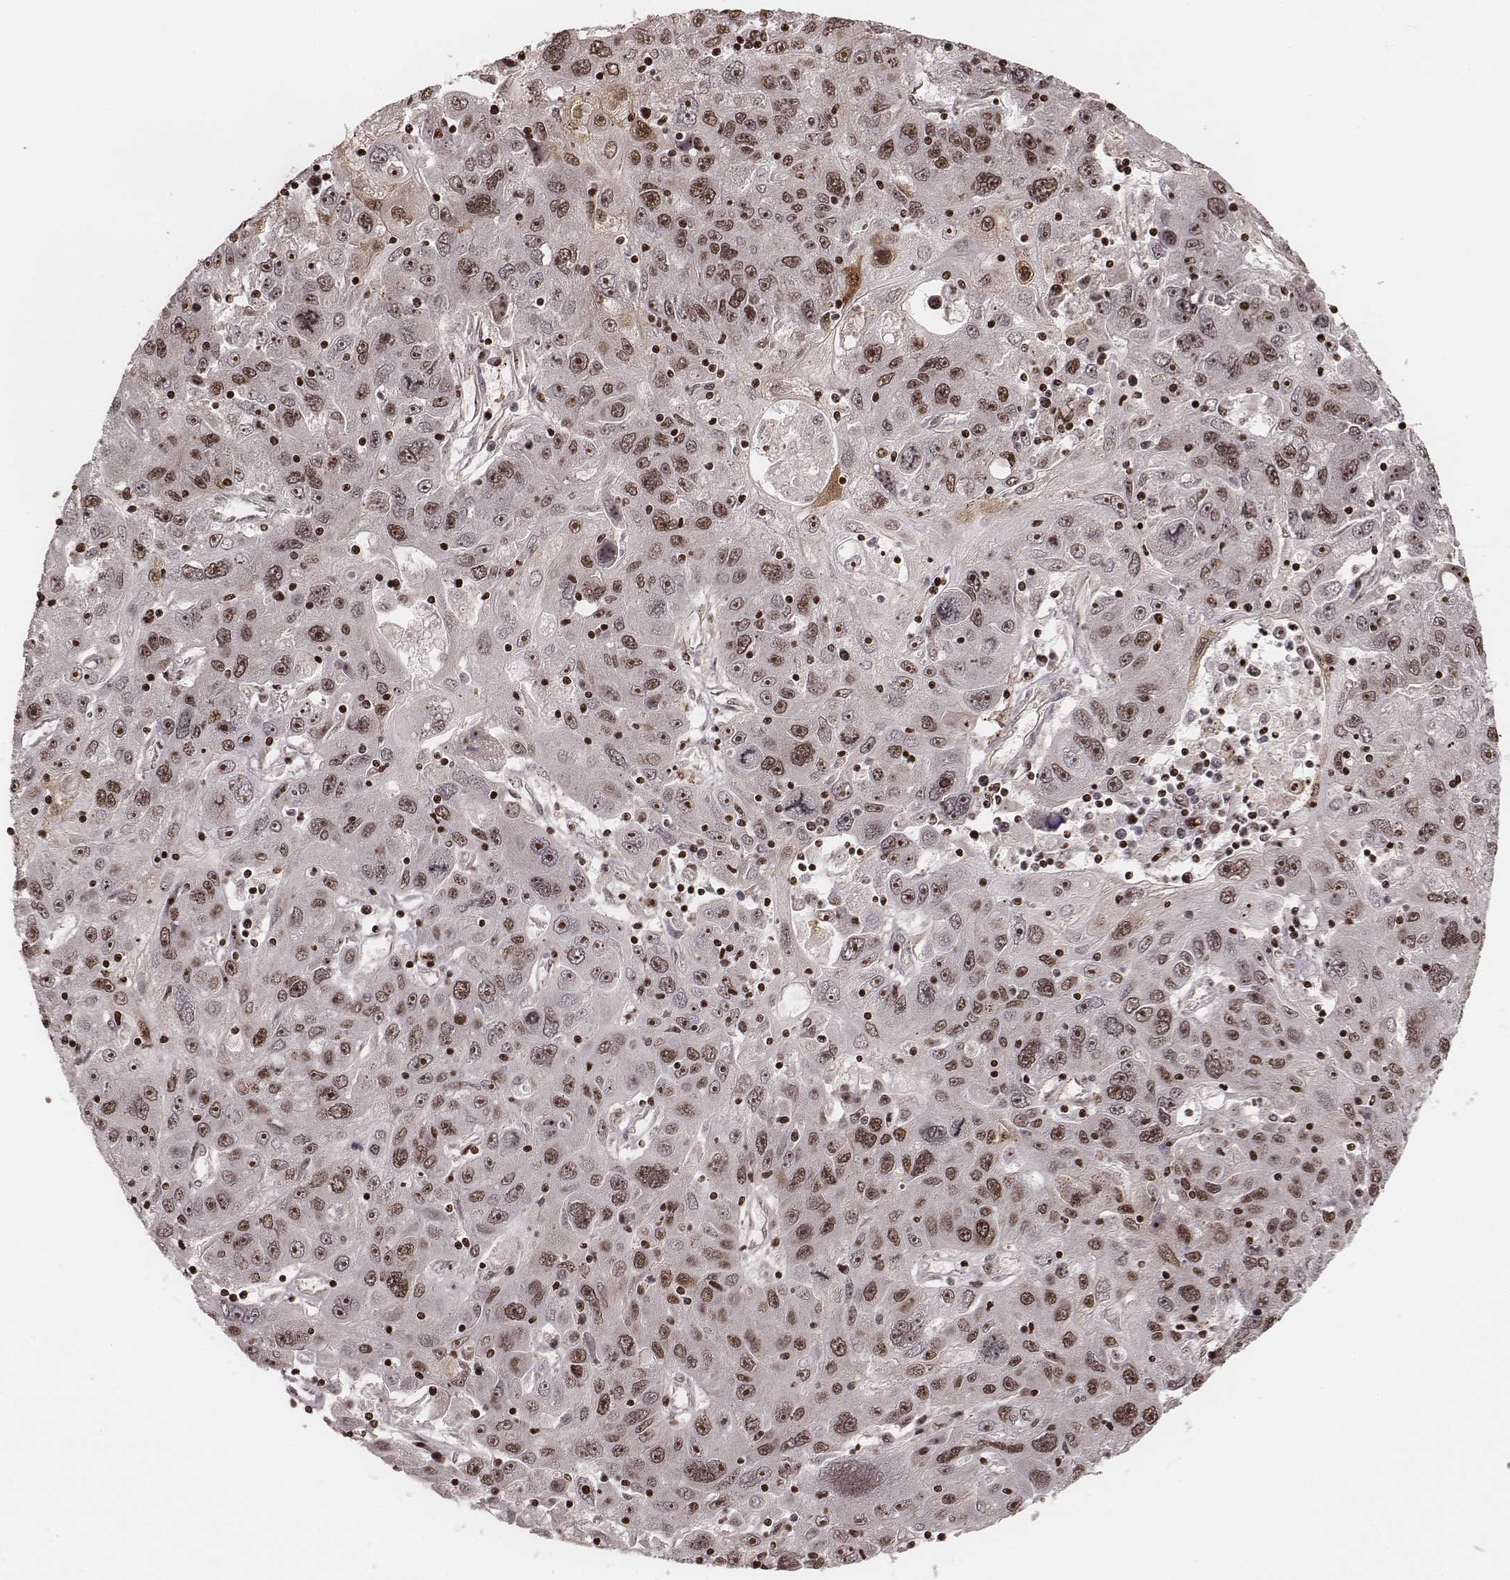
{"staining": {"intensity": "moderate", "quantity": "25%-75%", "location": "nuclear"}, "tissue": "stomach cancer", "cell_type": "Tumor cells", "image_type": "cancer", "snomed": [{"axis": "morphology", "description": "Adenocarcinoma, NOS"}, {"axis": "topography", "description": "Stomach"}], "caption": "A brown stain labels moderate nuclear expression of a protein in human stomach cancer tumor cells.", "gene": "VRK3", "patient": {"sex": "male", "age": 56}}